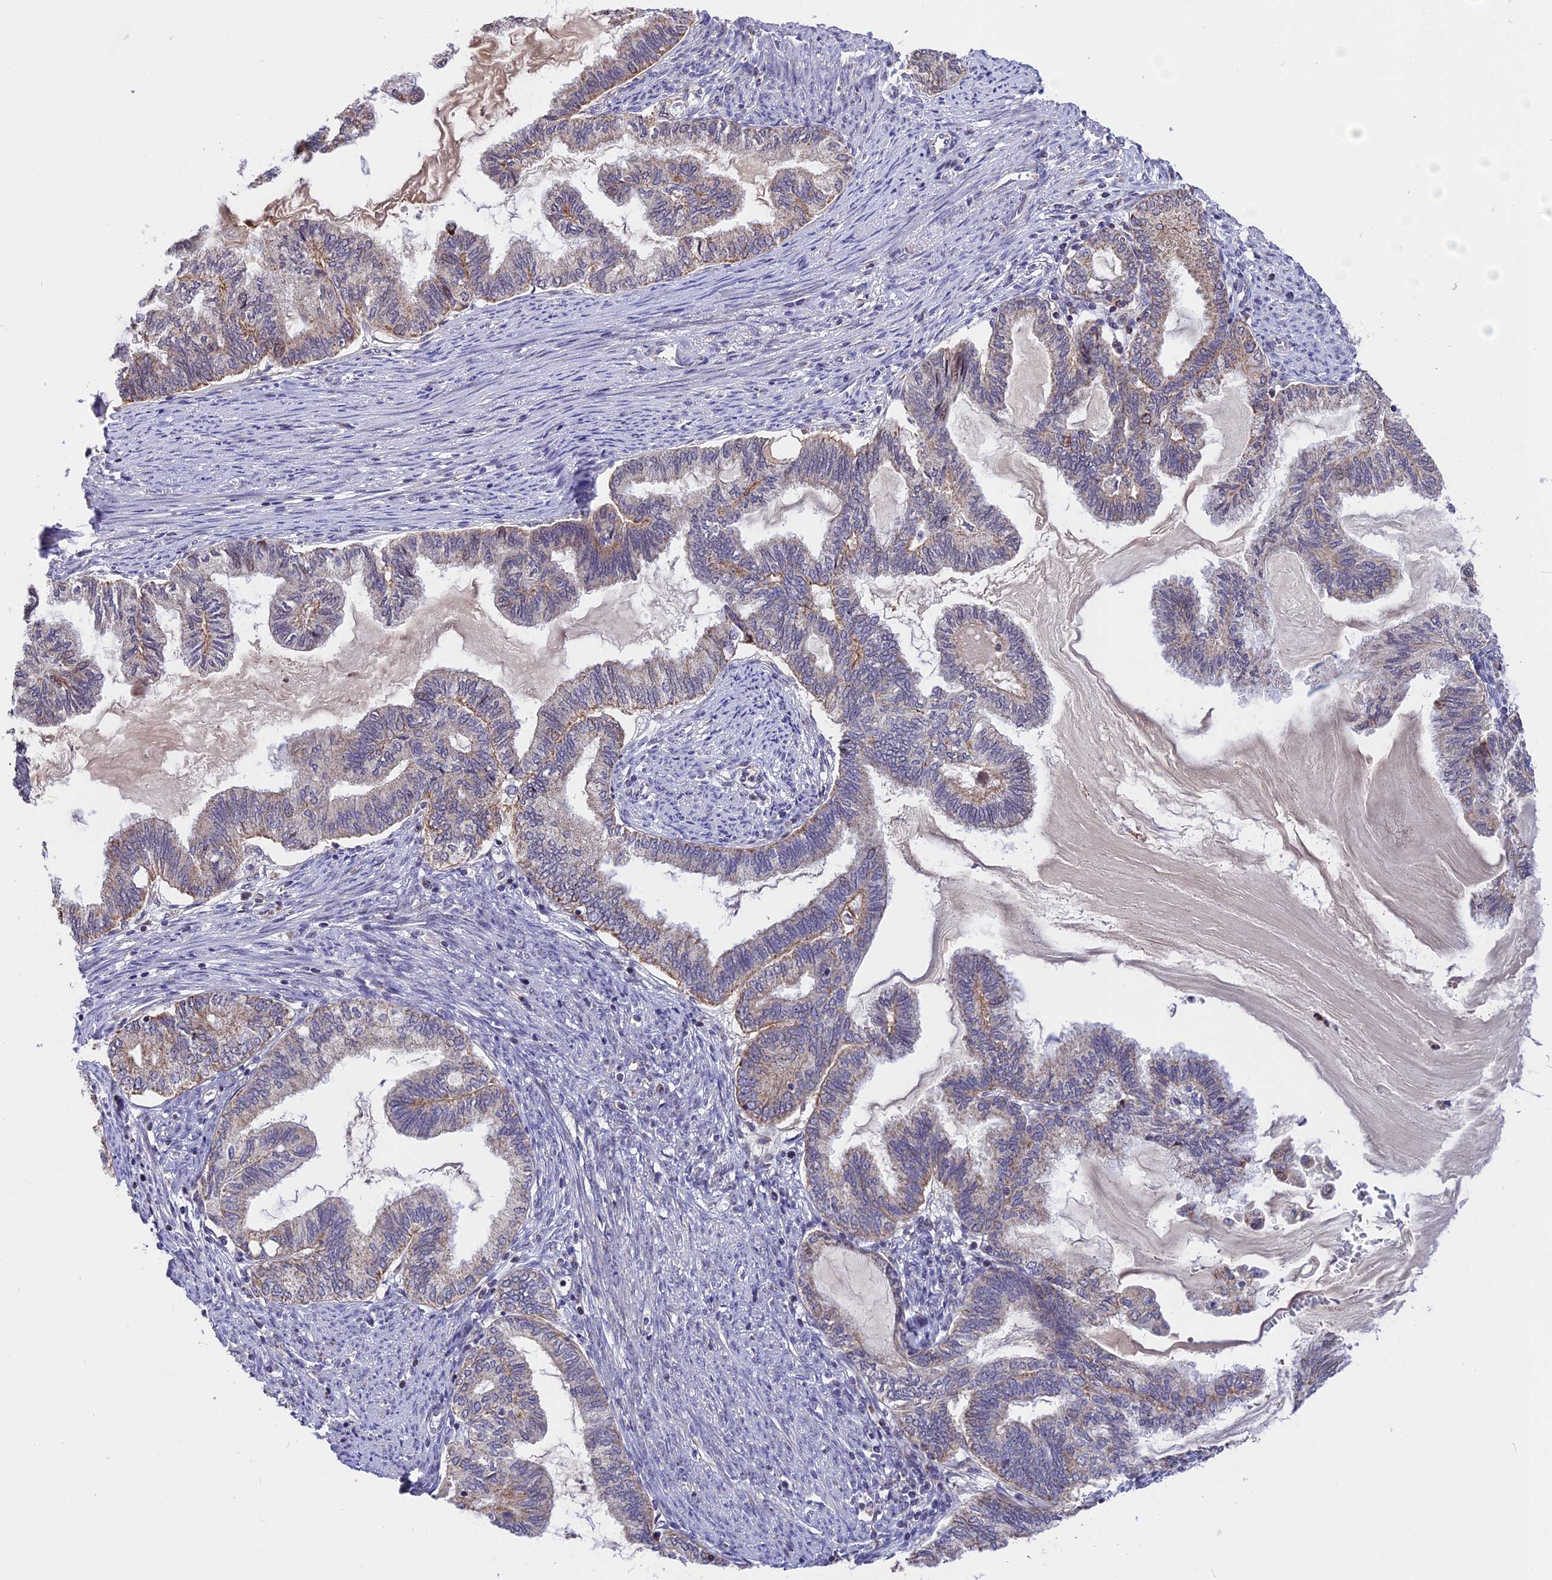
{"staining": {"intensity": "weak", "quantity": "25%-75%", "location": "cytoplasmic/membranous"}, "tissue": "endometrial cancer", "cell_type": "Tumor cells", "image_type": "cancer", "snomed": [{"axis": "morphology", "description": "Adenocarcinoma, NOS"}, {"axis": "topography", "description": "Endometrium"}], "caption": "Protein expression by IHC reveals weak cytoplasmic/membranous staining in approximately 25%-75% of tumor cells in endometrial cancer.", "gene": "RERGL", "patient": {"sex": "female", "age": 86}}